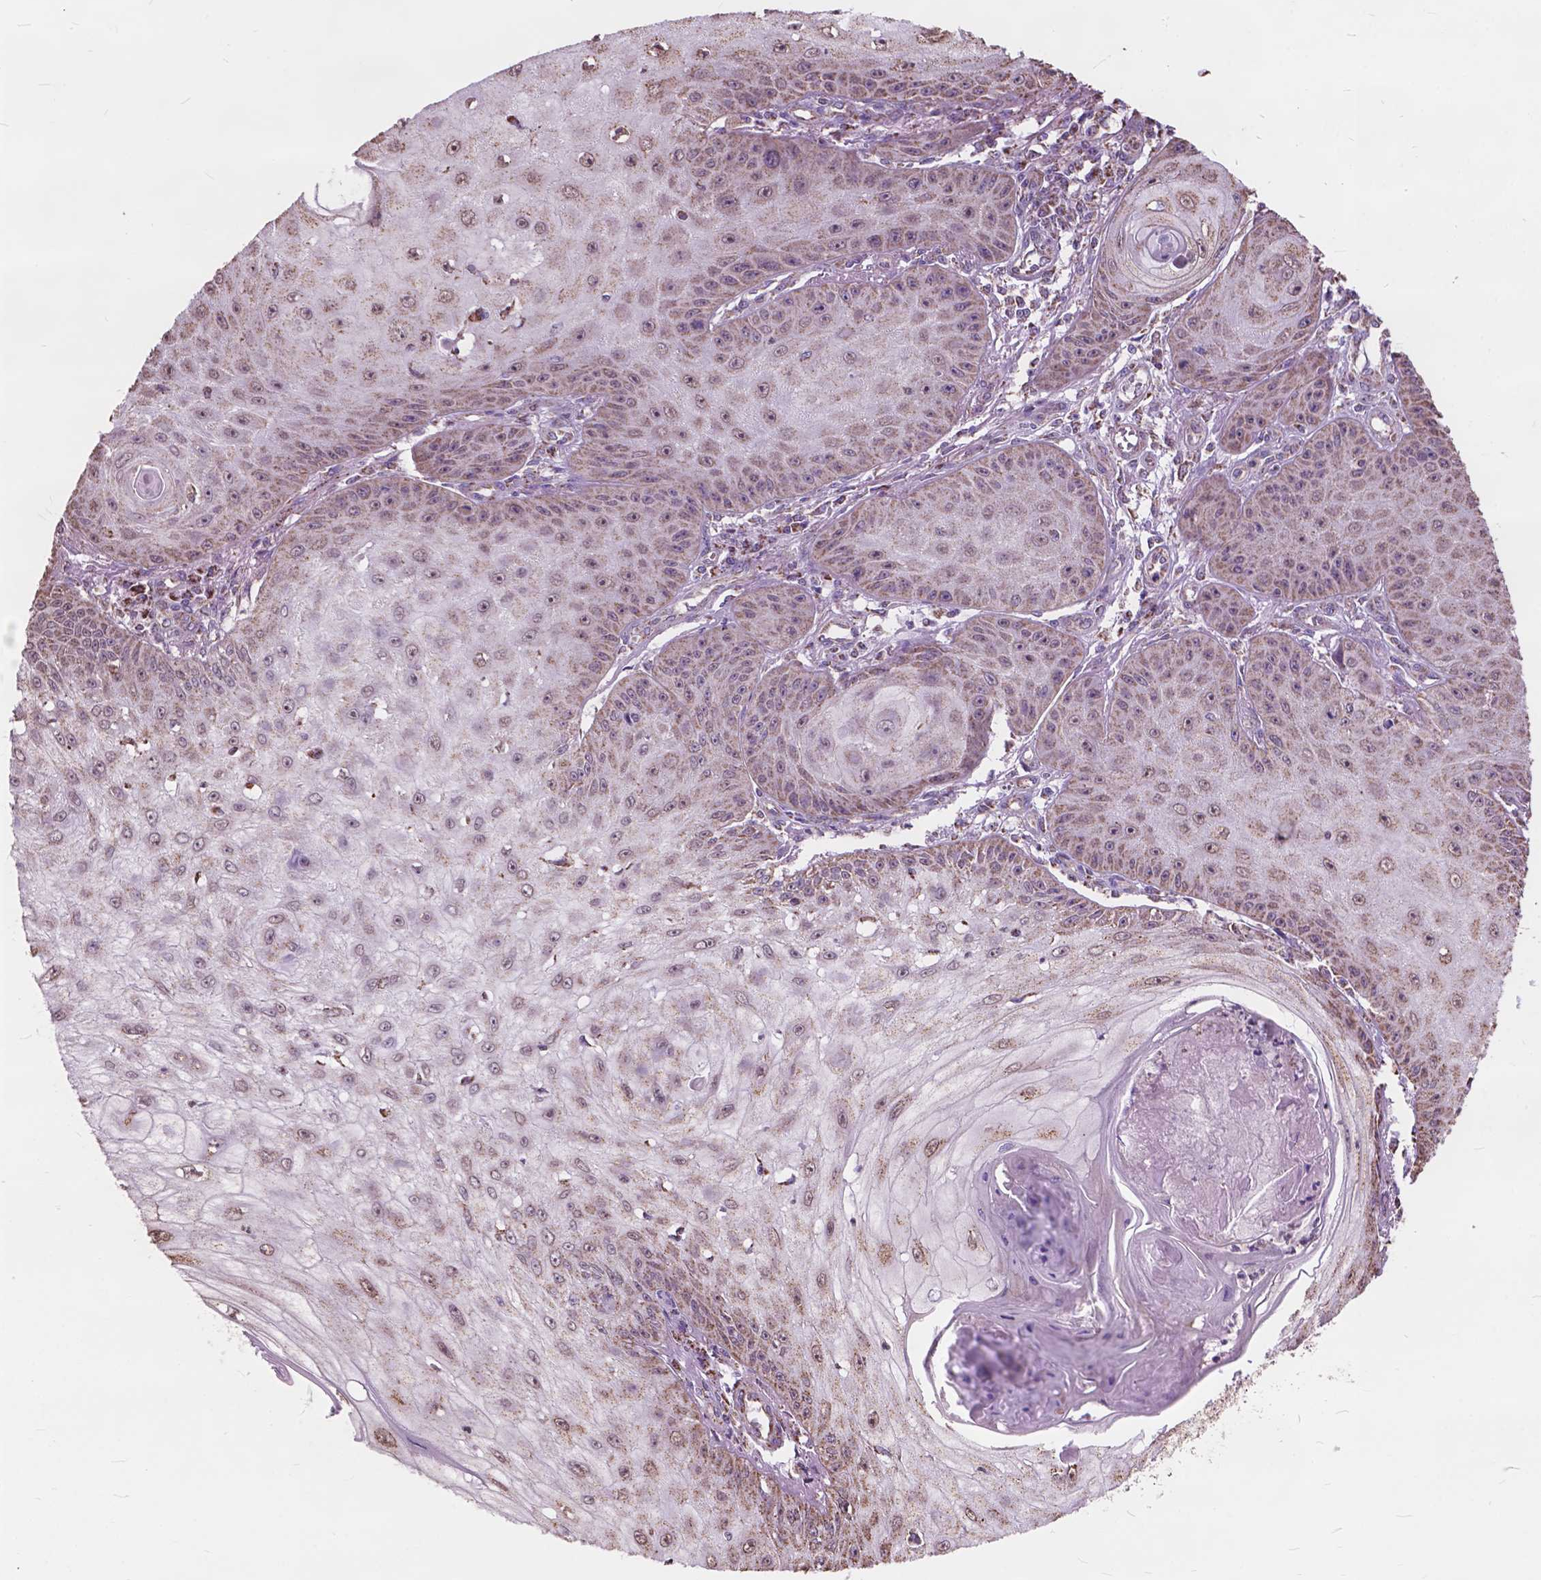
{"staining": {"intensity": "moderate", "quantity": "25%-75%", "location": "cytoplasmic/membranous"}, "tissue": "skin cancer", "cell_type": "Tumor cells", "image_type": "cancer", "snomed": [{"axis": "morphology", "description": "Squamous cell carcinoma, NOS"}, {"axis": "topography", "description": "Skin"}], "caption": "Immunohistochemistry (IHC) (DAB (3,3'-diaminobenzidine)) staining of human skin cancer (squamous cell carcinoma) displays moderate cytoplasmic/membranous protein expression in approximately 25%-75% of tumor cells.", "gene": "SCOC", "patient": {"sex": "male", "age": 70}}